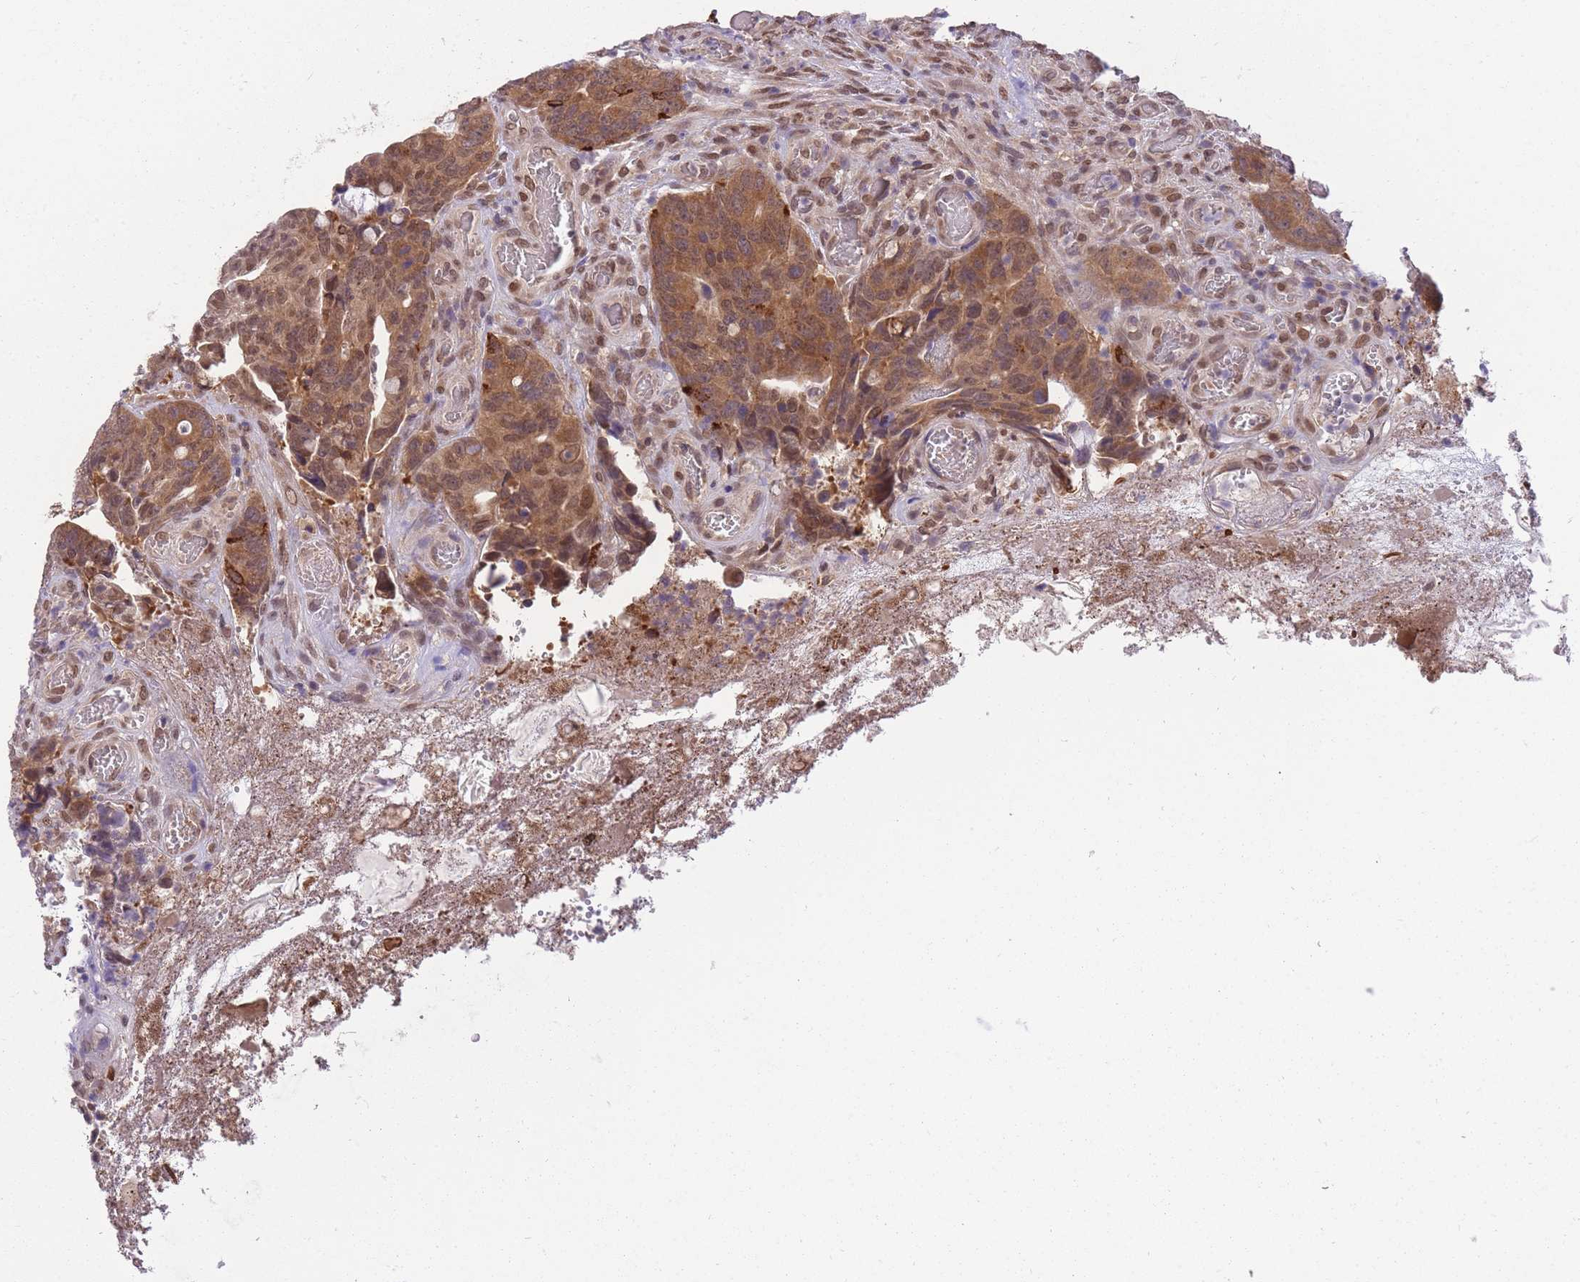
{"staining": {"intensity": "moderate", "quantity": ">75%", "location": "cytoplasmic/membranous,nuclear"}, "tissue": "colorectal cancer", "cell_type": "Tumor cells", "image_type": "cancer", "snomed": [{"axis": "morphology", "description": "Adenocarcinoma, NOS"}, {"axis": "topography", "description": "Colon"}], "caption": "Human colorectal adenocarcinoma stained with a brown dye displays moderate cytoplasmic/membranous and nuclear positive expression in approximately >75% of tumor cells.", "gene": "CDIP1", "patient": {"sex": "female", "age": 82}}